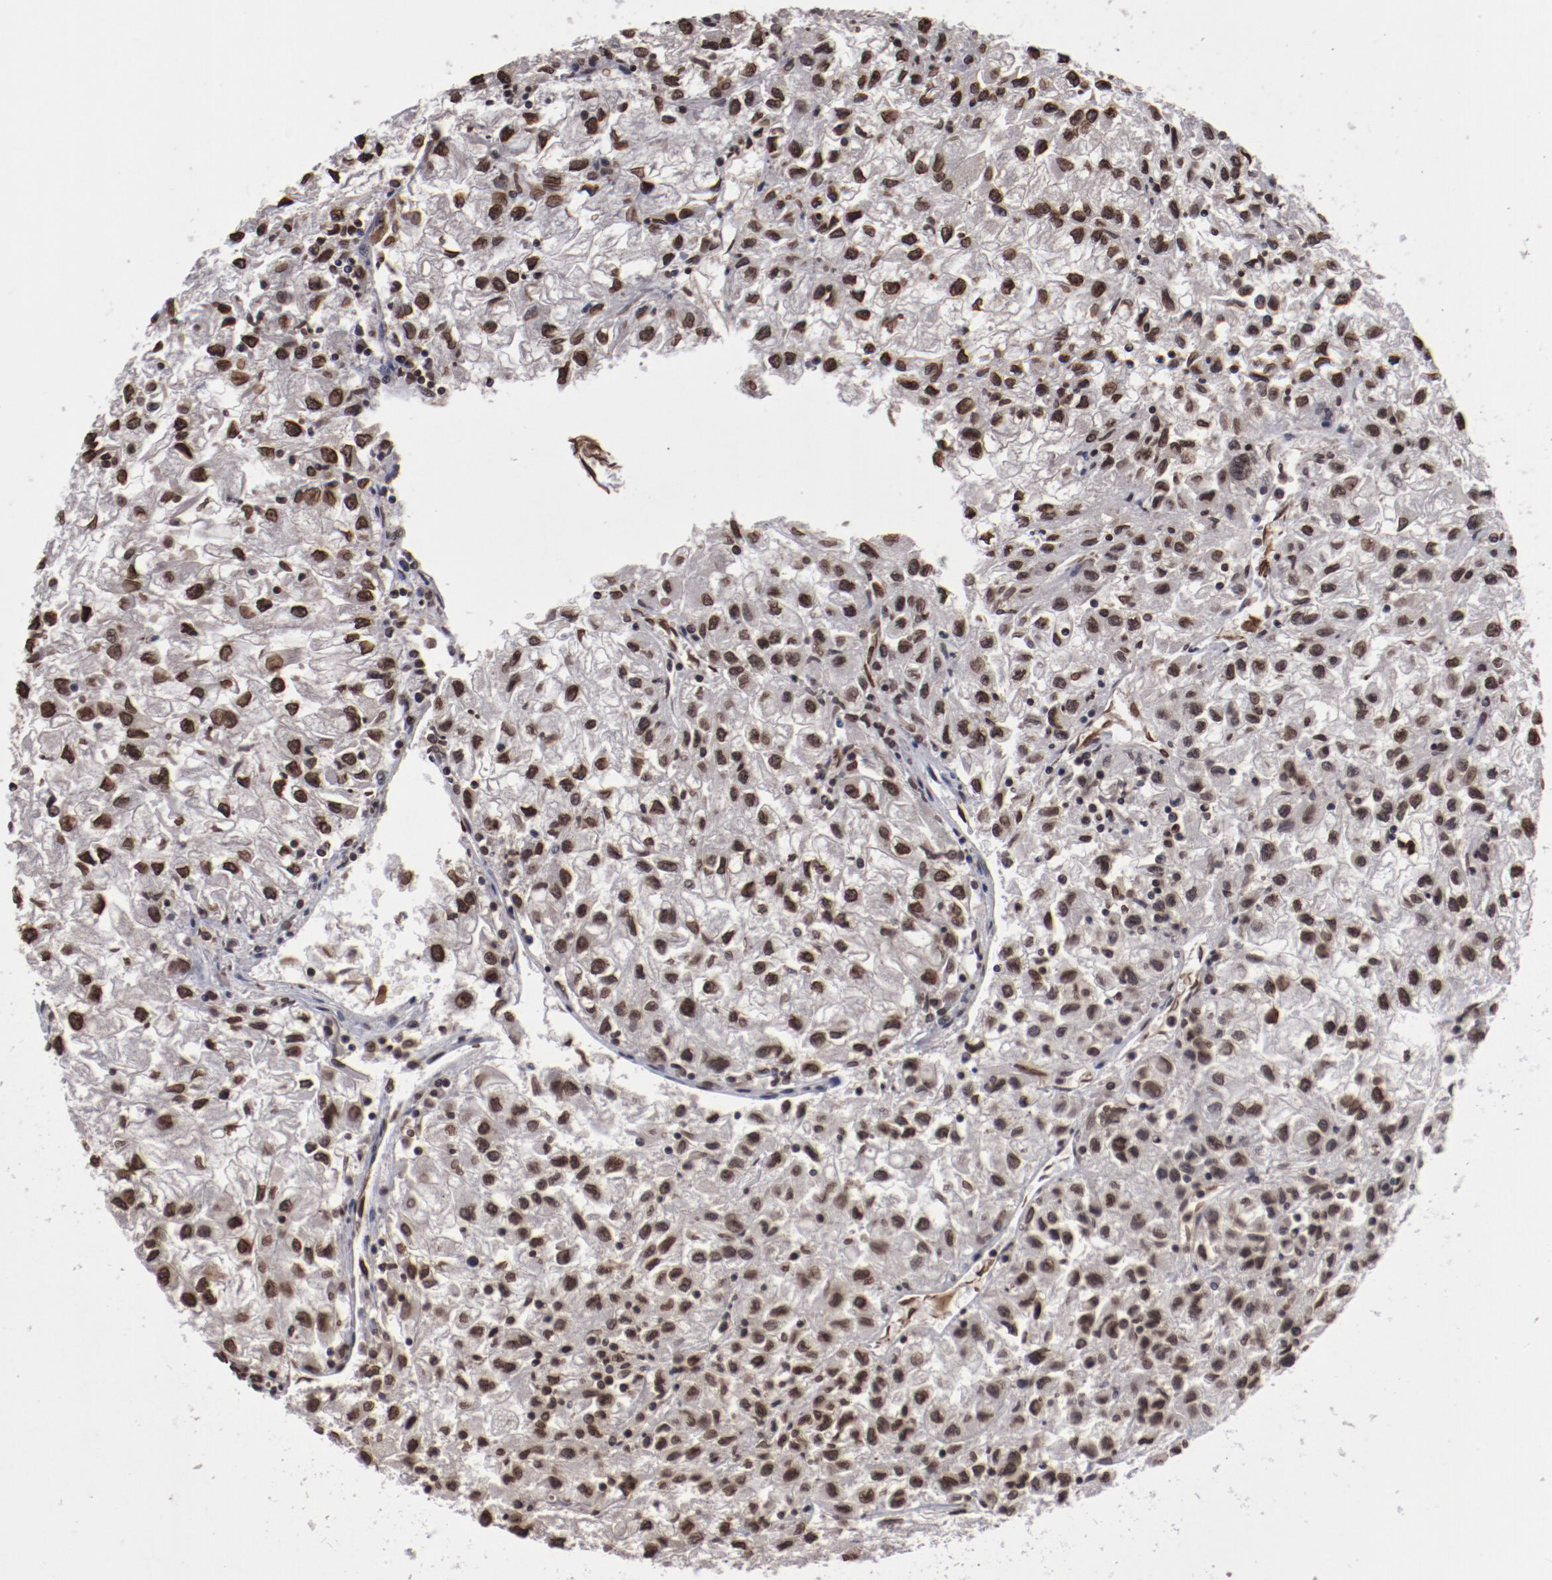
{"staining": {"intensity": "moderate", "quantity": ">75%", "location": "nuclear"}, "tissue": "renal cancer", "cell_type": "Tumor cells", "image_type": "cancer", "snomed": [{"axis": "morphology", "description": "Adenocarcinoma, NOS"}, {"axis": "topography", "description": "Kidney"}], "caption": "Adenocarcinoma (renal) stained with a protein marker shows moderate staining in tumor cells.", "gene": "AKT1", "patient": {"sex": "male", "age": 59}}